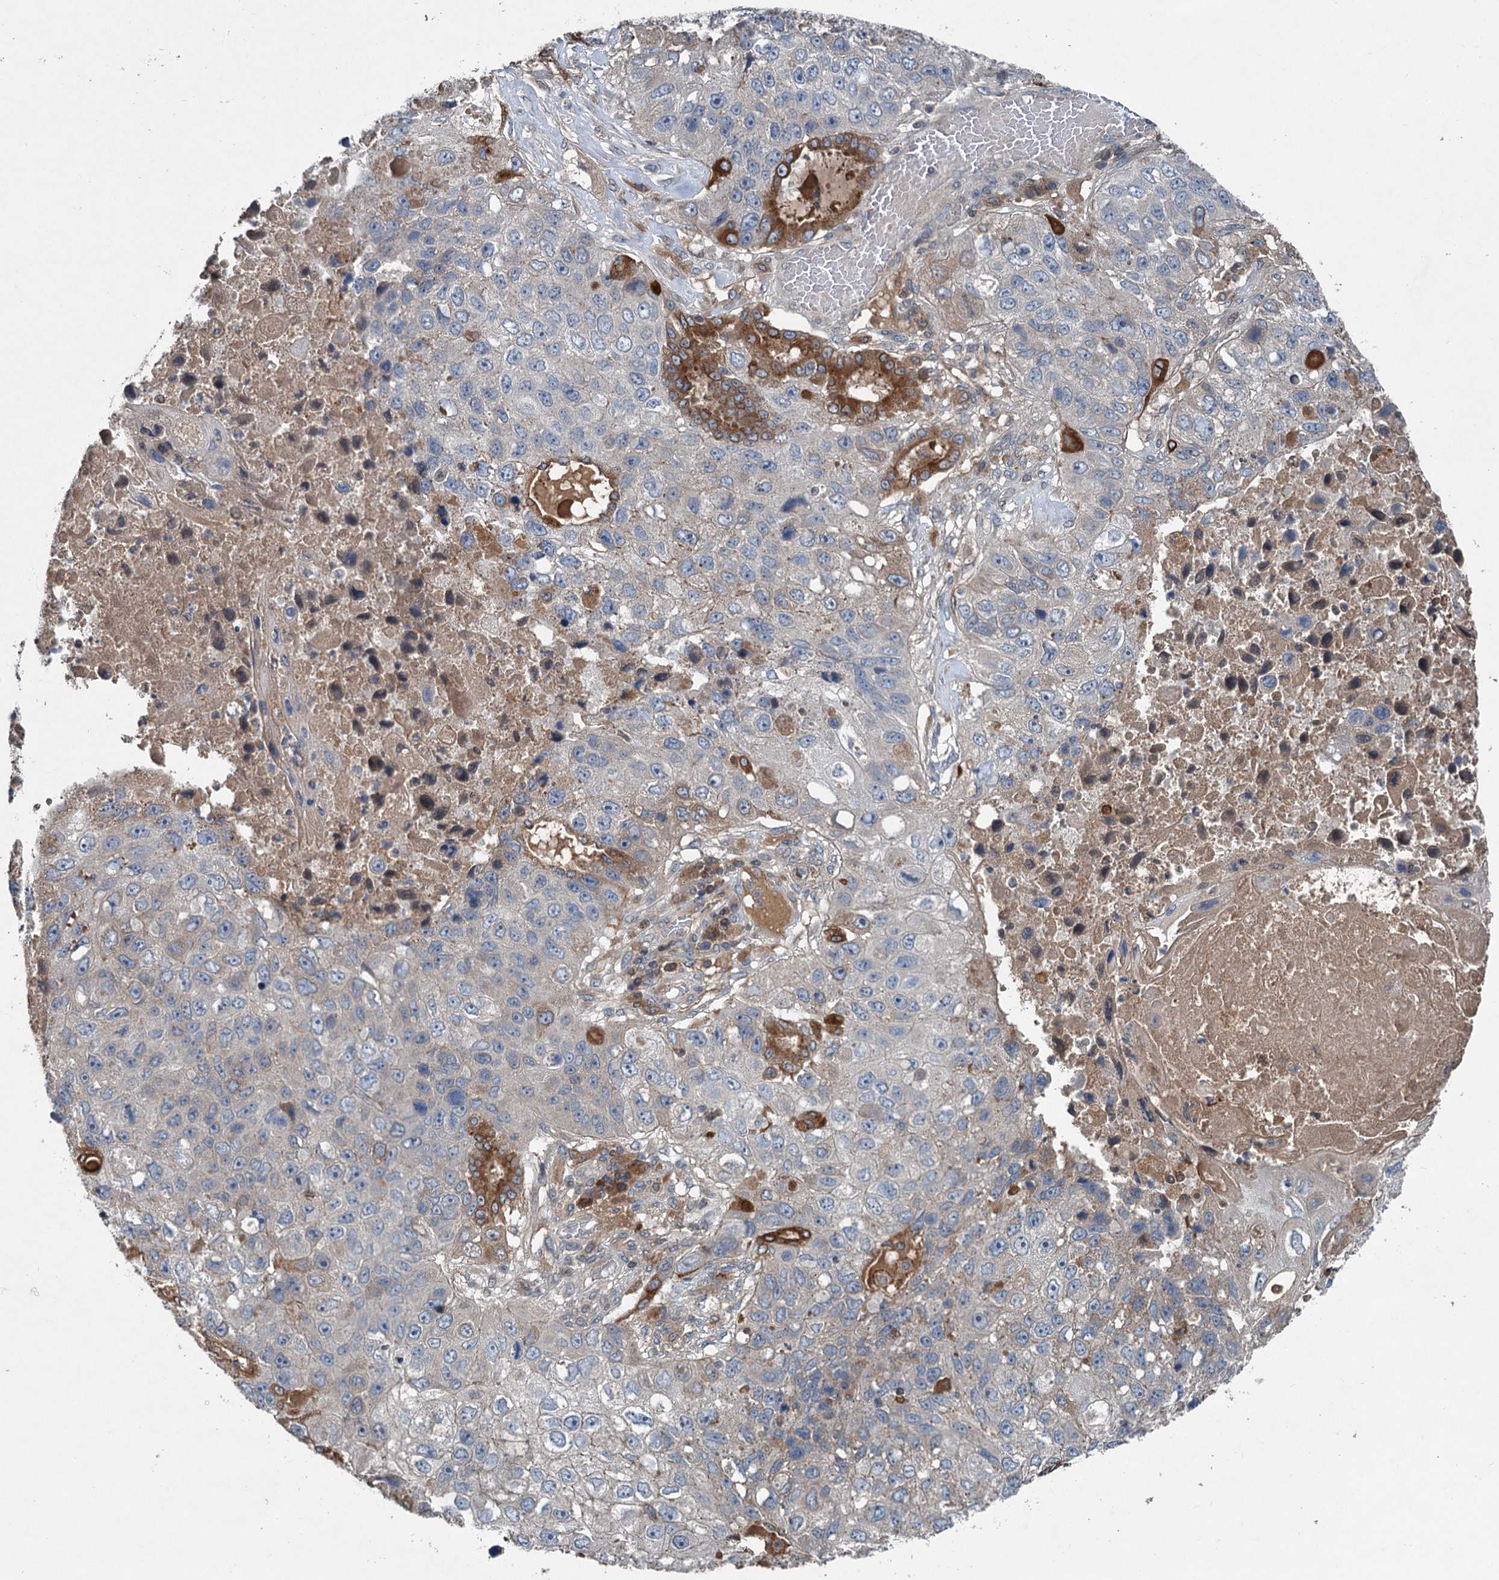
{"staining": {"intensity": "moderate", "quantity": "<25%", "location": "cytoplasmic/membranous"}, "tissue": "lung cancer", "cell_type": "Tumor cells", "image_type": "cancer", "snomed": [{"axis": "morphology", "description": "Squamous cell carcinoma, NOS"}, {"axis": "topography", "description": "Lung"}], "caption": "A low amount of moderate cytoplasmic/membranous staining is appreciated in approximately <25% of tumor cells in lung squamous cell carcinoma tissue. (DAB = brown stain, brightfield microscopy at high magnification).", "gene": "TAPBPL", "patient": {"sex": "male", "age": 61}}